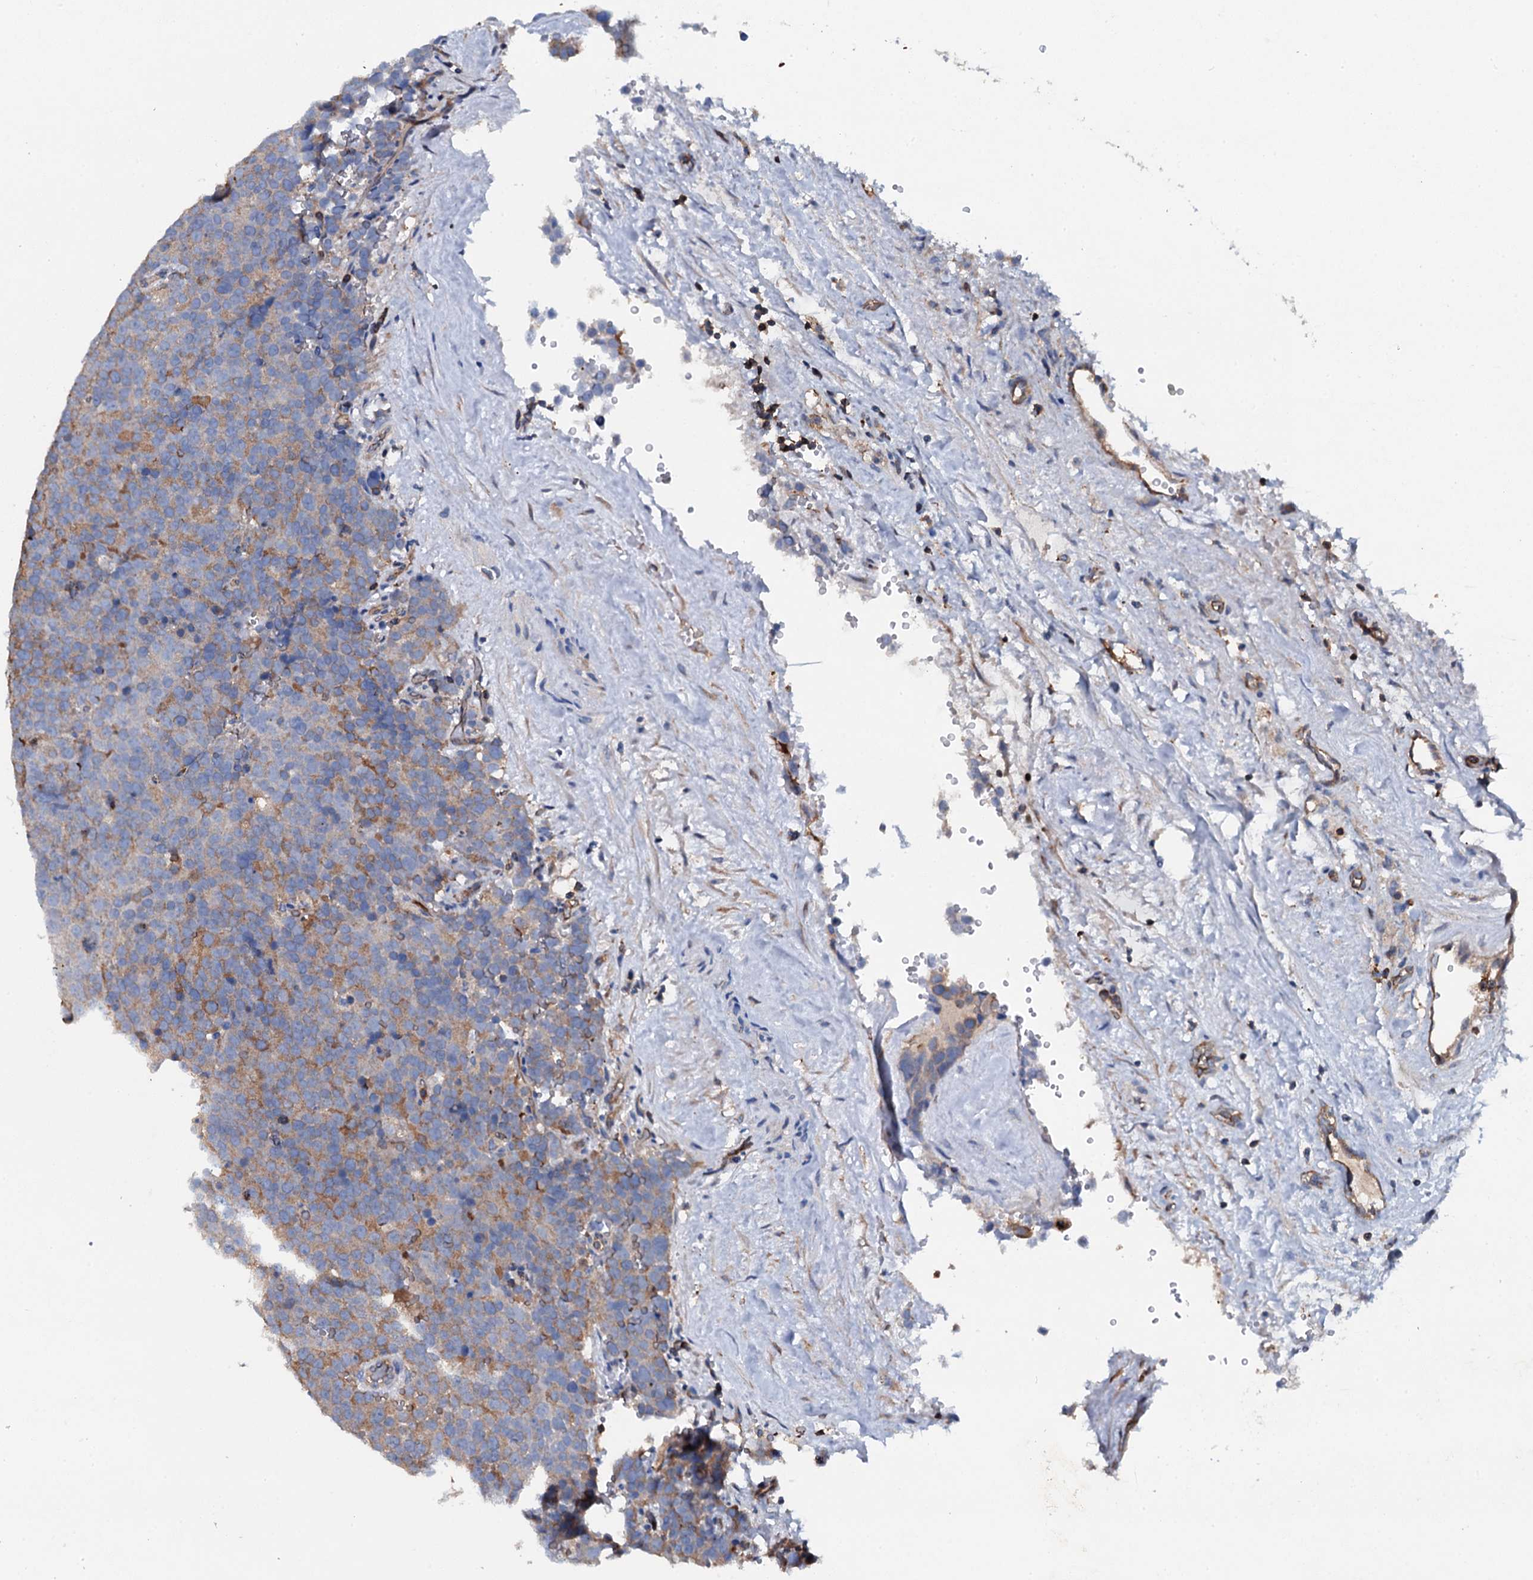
{"staining": {"intensity": "moderate", "quantity": "<25%", "location": "cytoplasmic/membranous"}, "tissue": "testis cancer", "cell_type": "Tumor cells", "image_type": "cancer", "snomed": [{"axis": "morphology", "description": "Seminoma, NOS"}, {"axis": "topography", "description": "Testis"}], "caption": "Testis seminoma stained with a brown dye reveals moderate cytoplasmic/membranous positive expression in approximately <25% of tumor cells.", "gene": "MS4A4E", "patient": {"sex": "male", "age": 71}}